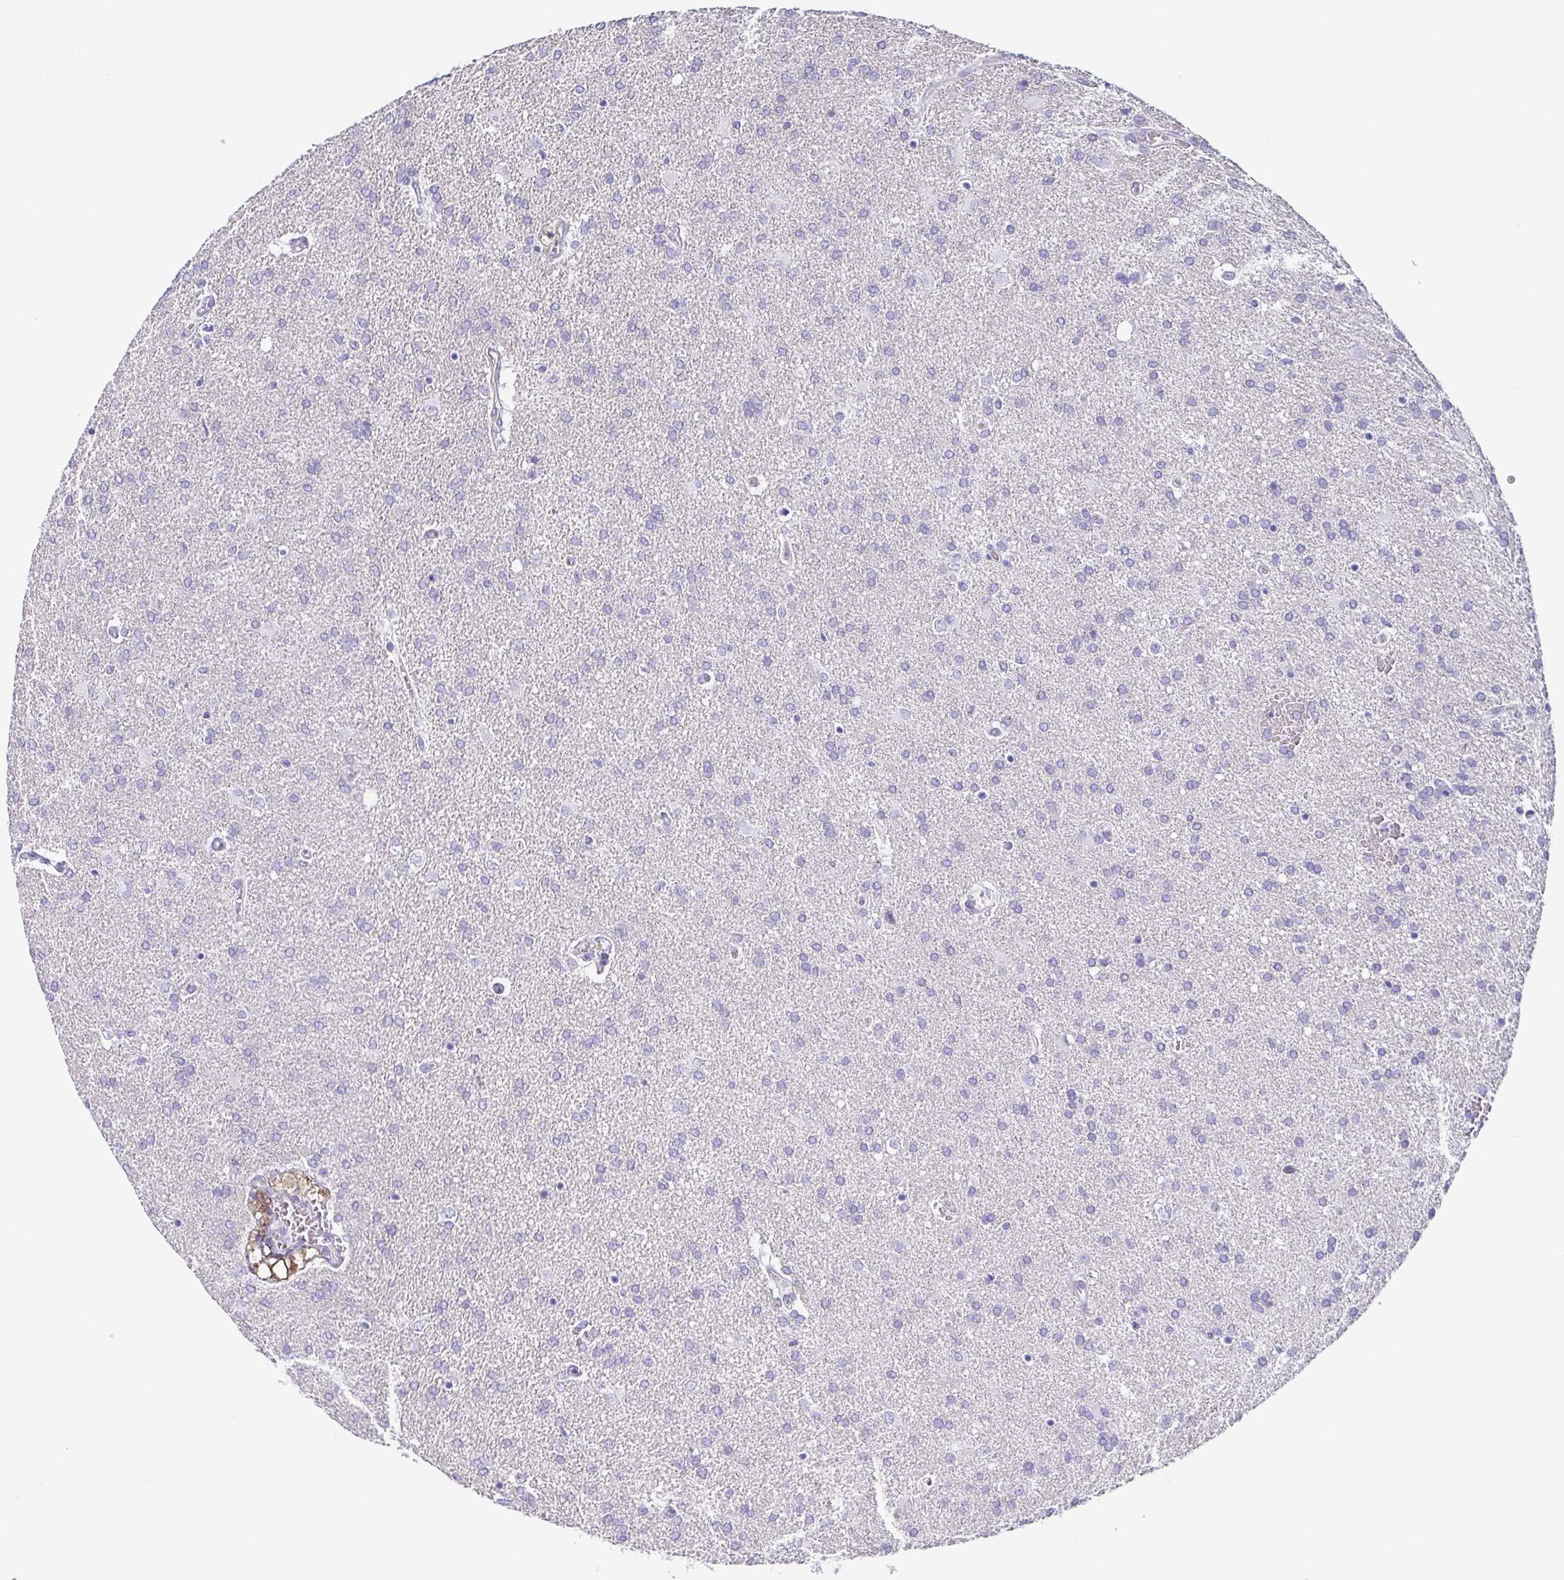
{"staining": {"intensity": "negative", "quantity": "none", "location": "none"}, "tissue": "glioma", "cell_type": "Tumor cells", "image_type": "cancer", "snomed": [{"axis": "morphology", "description": "Glioma, malignant, High grade"}, {"axis": "topography", "description": "Brain"}], "caption": "Protein analysis of glioma shows no significant positivity in tumor cells.", "gene": "PRR4", "patient": {"sex": "male", "age": 68}}